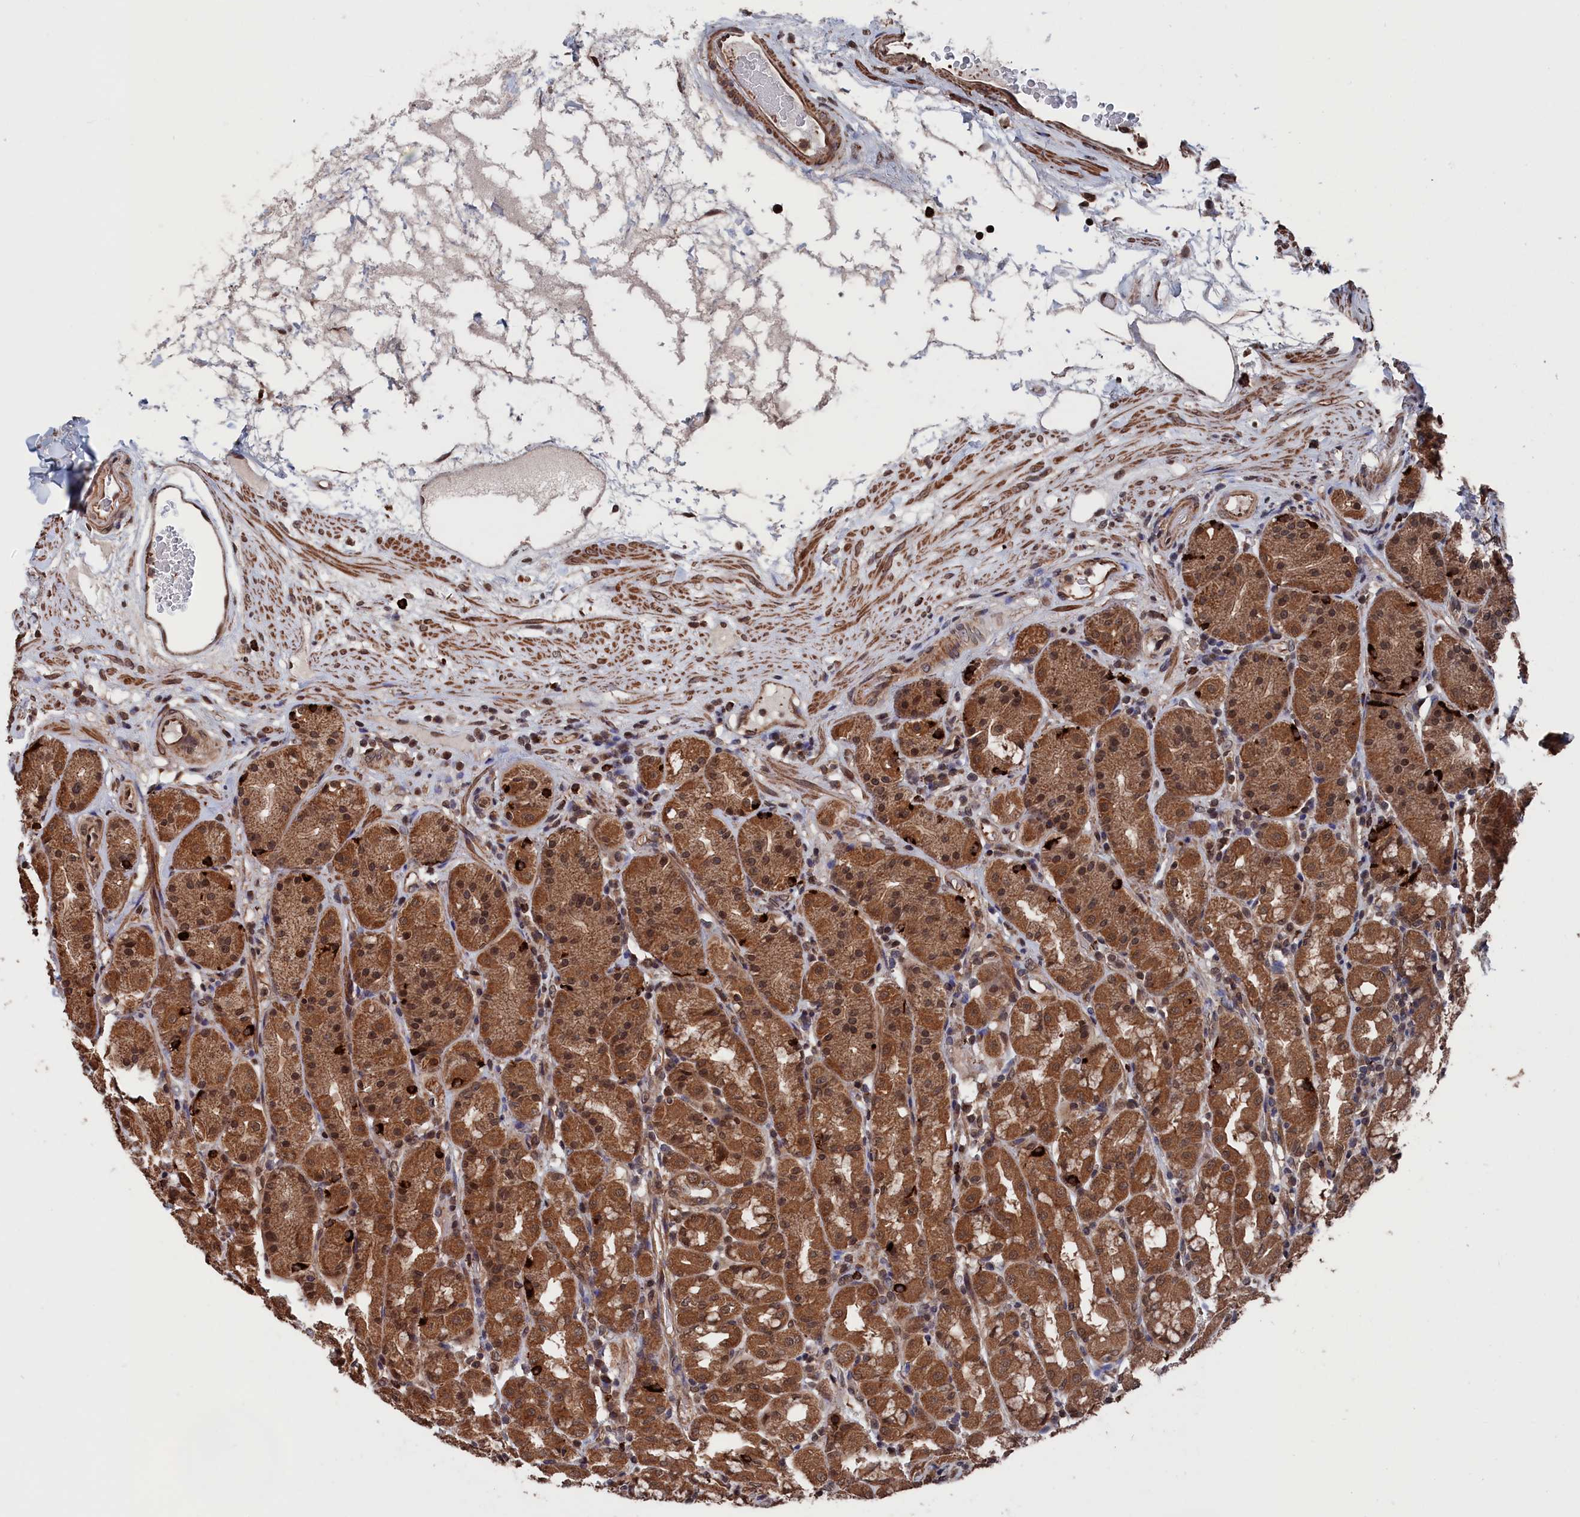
{"staining": {"intensity": "strong", "quantity": ">75%", "location": "cytoplasmic/membranous,nuclear"}, "tissue": "stomach", "cell_type": "Glandular cells", "image_type": "normal", "snomed": [{"axis": "morphology", "description": "Normal tissue, NOS"}, {"axis": "topography", "description": "Stomach, lower"}], "caption": "The image shows a brown stain indicating the presence of a protein in the cytoplasmic/membranous,nuclear of glandular cells in stomach.", "gene": "PDE12", "patient": {"sex": "female", "age": 56}}